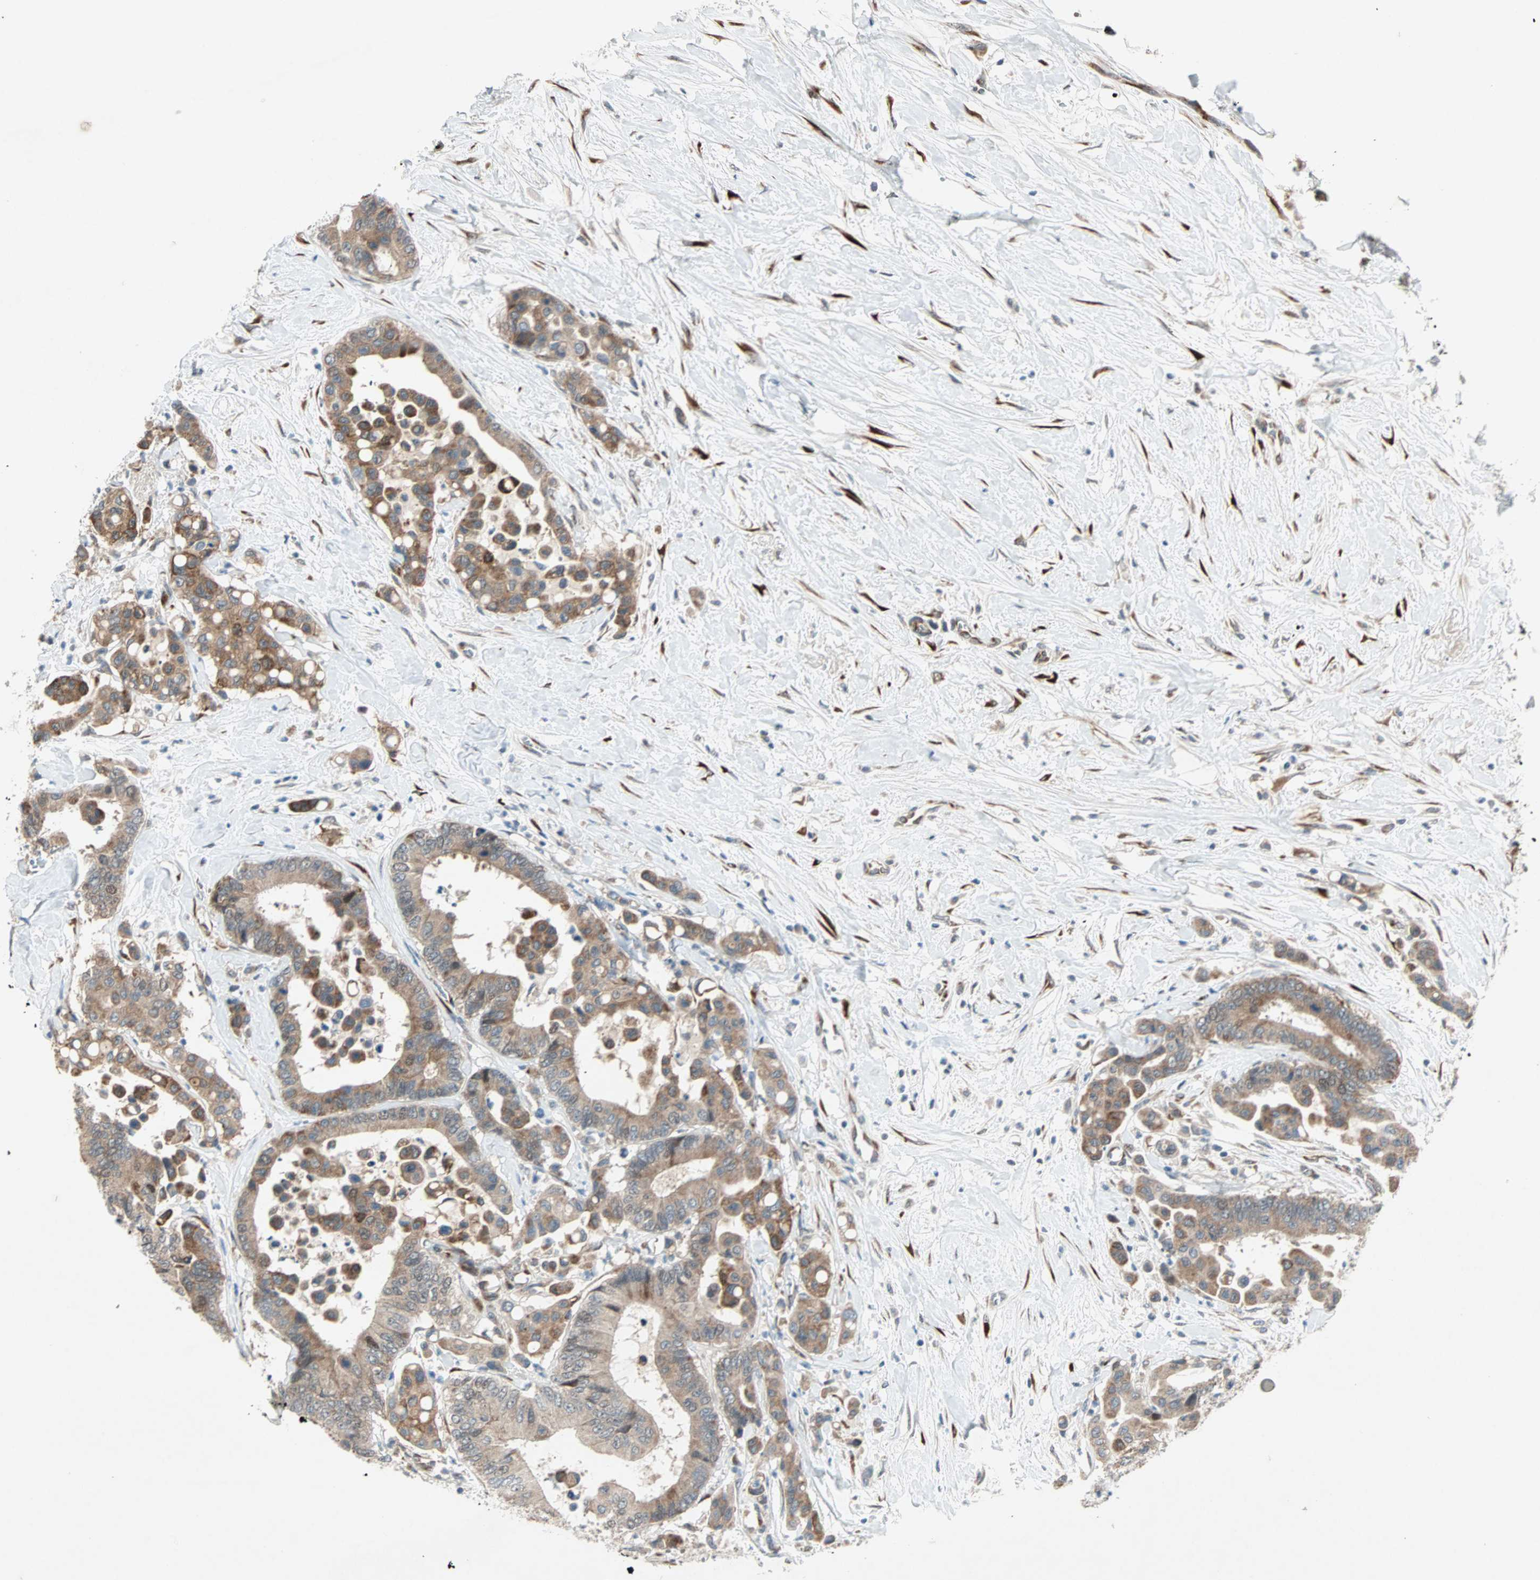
{"staining": {"intensity": "moderate", "quantity": ">75%", "location": "cytoplasmic/membranous"}, "tissue": "colorectal cancer", "cell_type": "Tumor cells", "image_type": "cancer", "snomed": [{"axis": "morphology", "description": "Normal tissue, NOS"}, {"axis": "morphology", "description": "Adenocarcinoma, NOS"}, {"axis": "topography", "description": "Colon"}], "caption": "Colorectal cancer (adenocarcinoma) stained for a protein (brown) demonstrates moderate cytoplasmic/membranous positive expression in about >75% of tumor cells.", "gene": "ZNF37A", "patient": {"sex": "male", "age": 82}}